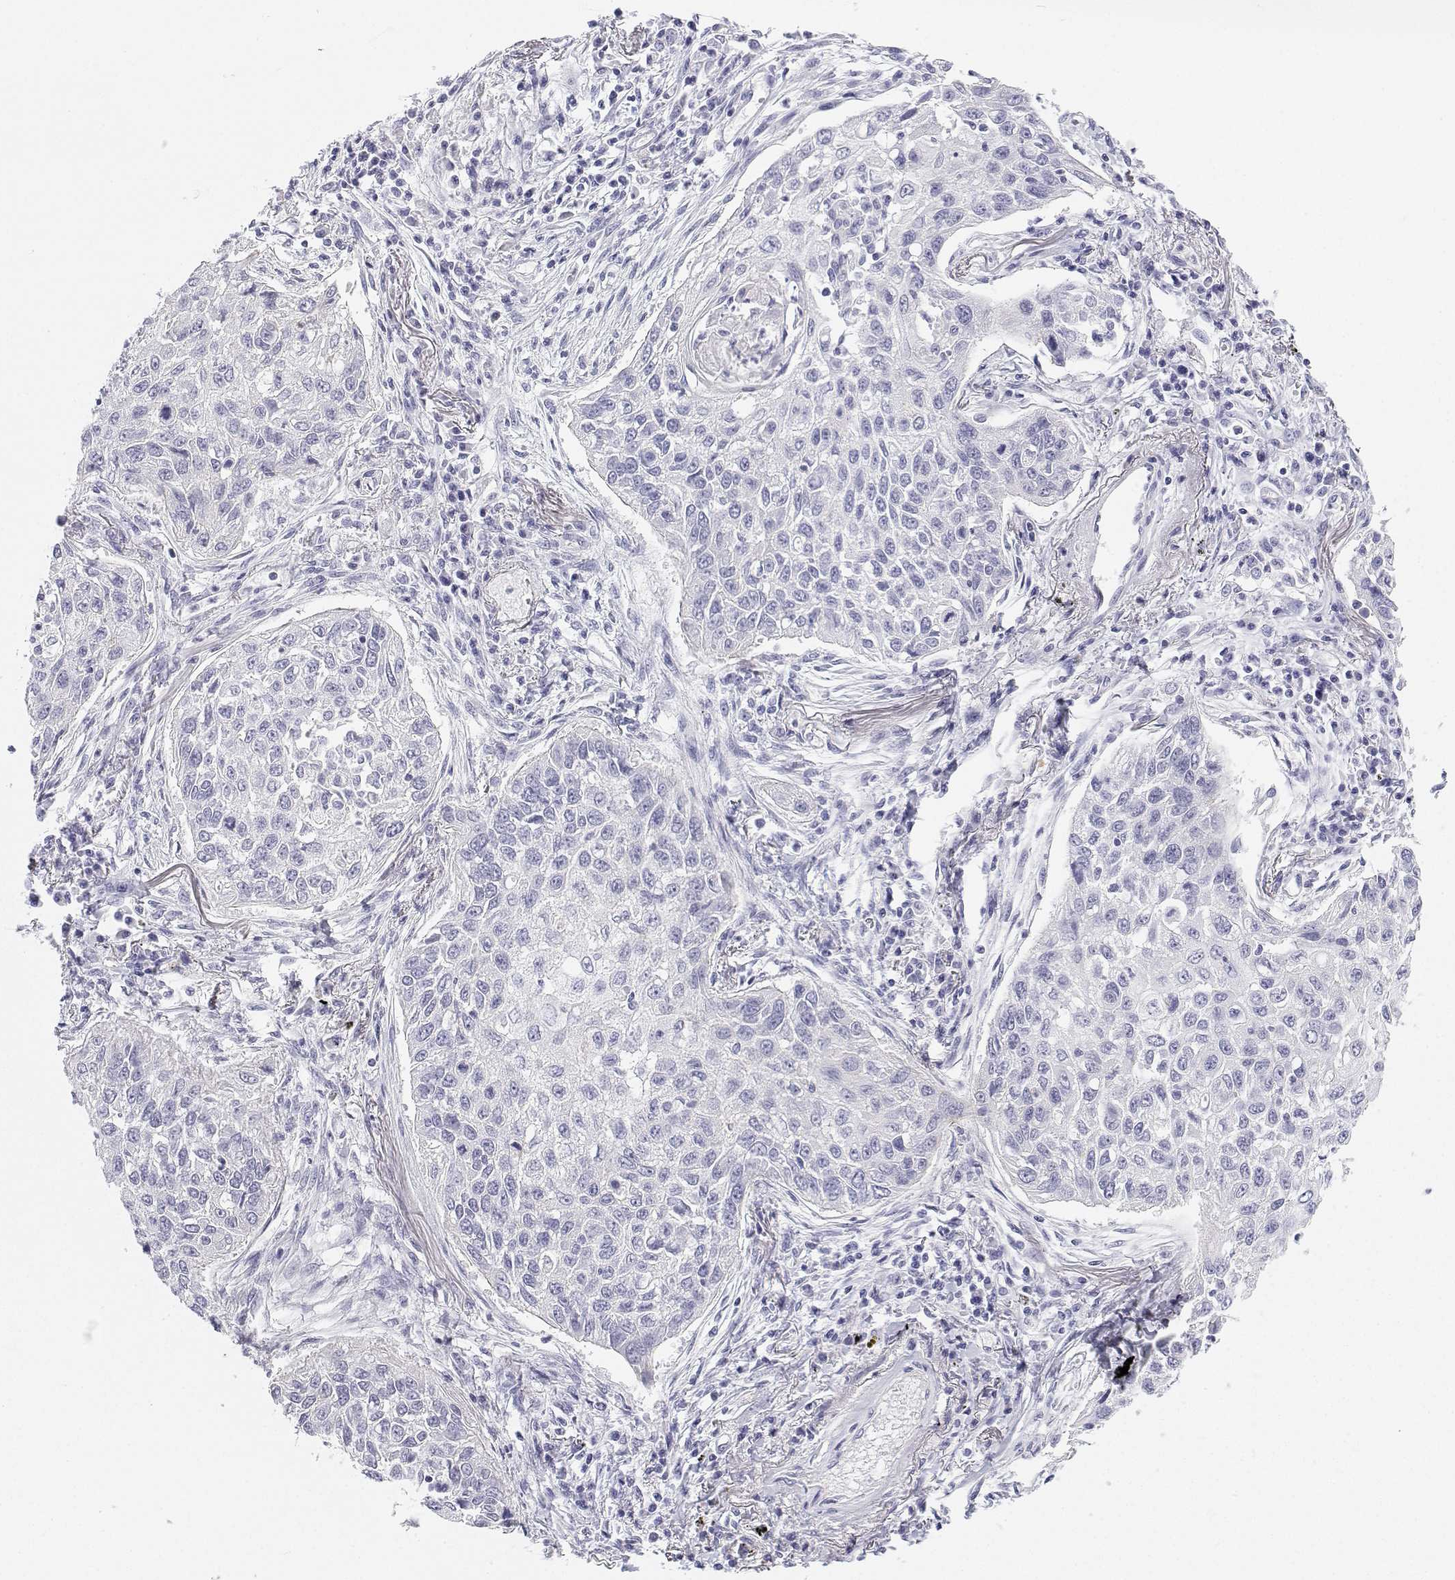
{"staining": {"intensity": "negative", "quantity": "none", "location": "none"}, "tissue": "lung cancer", "cell_type": "Tumor cells", "image_type": "cancer", "snomed": [{"axis": "morphology", "description": "Squamous cell carcinoma, NOS"}, {"axis": "topography", "description": "Lung"}], "caption": "This is an immunohistochemistry (IHC) image of human lung cancer. There is no staining in tumor cells.", "gene": "BHMT", "patient": {"sex": "male", "age": 75}}